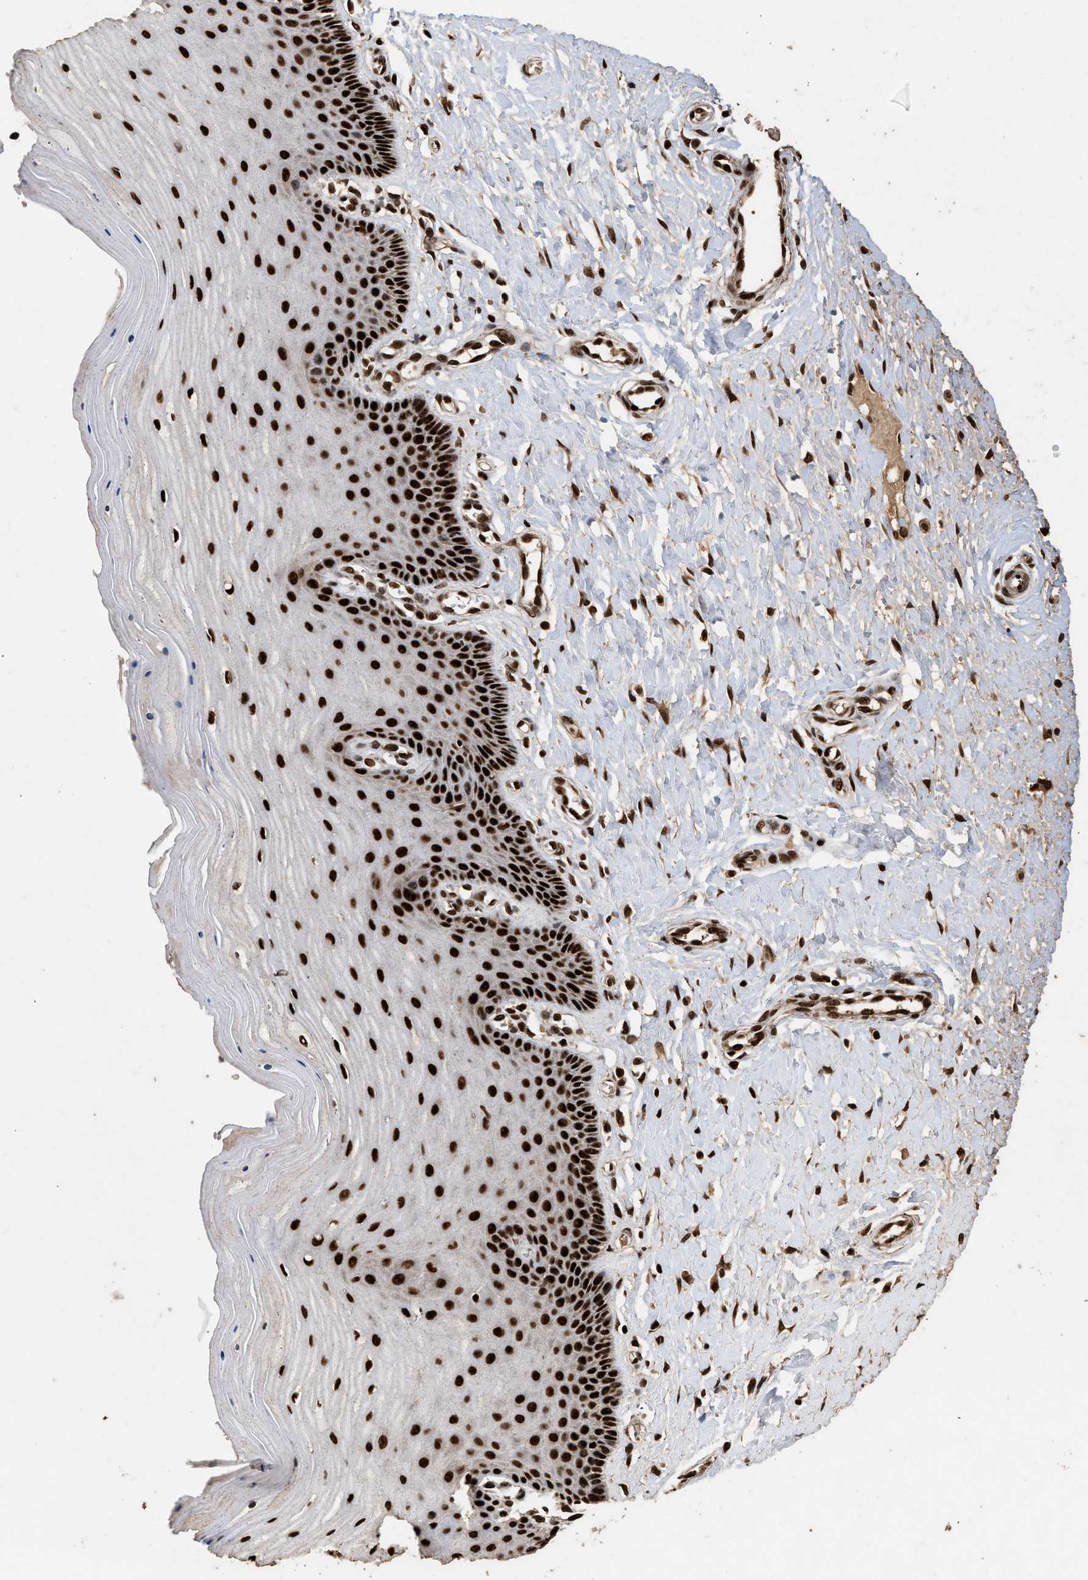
{"staining": {"intensity": "strong", "quantity": ">75%", "location": "nuclear"}, "tissue": "cervix", "cell_type": "Glandular cells", "image_type": "normal", "snomed": [{"axis": "morphology", "description": "Normal tissue, NOS"}, {"axis": "topography", "description": "Cervix"}], "caption": "Benign cervix displays strong nuclear staining in approximately >75% of glandular cells, visualized by immunohistochemistry.", "gene": "PPP4R3B", "patient": {"sex": "female", "age": 55}}